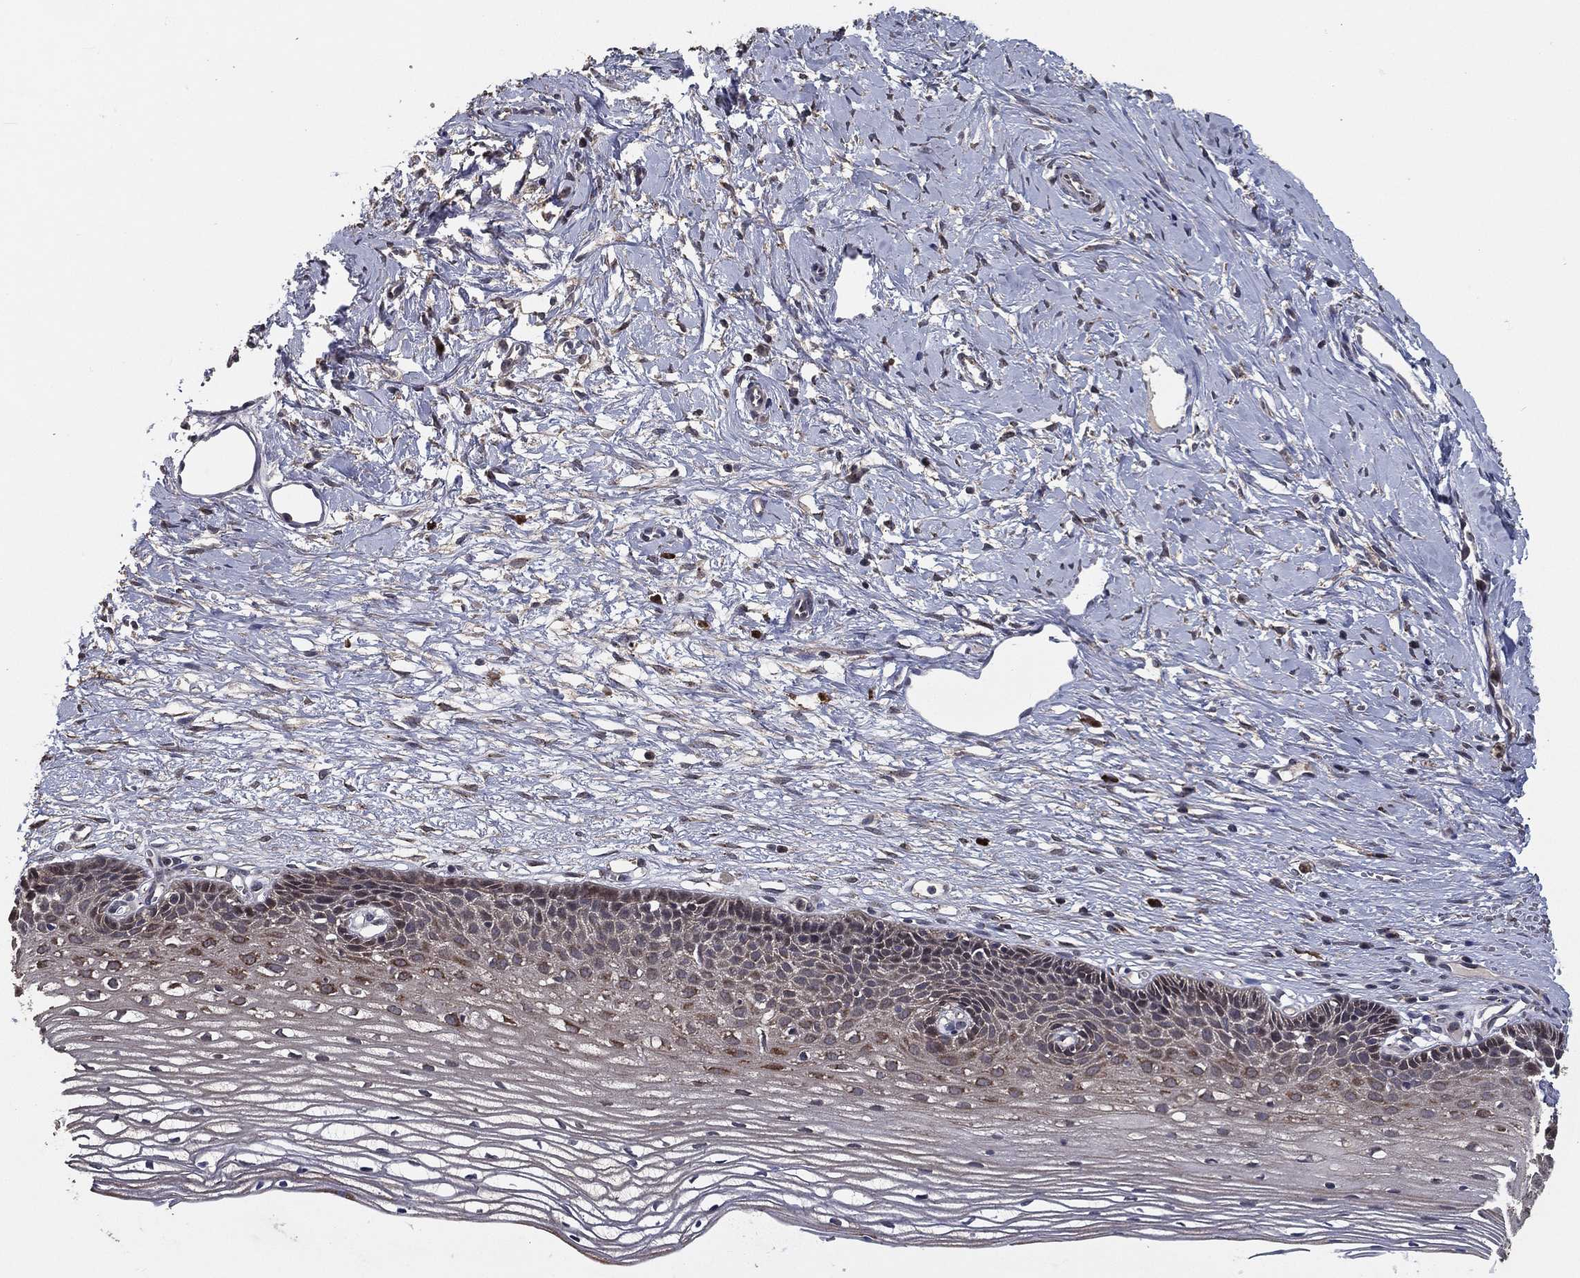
{"staining": {"intensity": "moderate", "quantity": "<25%", "location": "cytoplasmic/membranous,nuclear"}, "tissue": "cervix", "cell_type": "Squamous epithelial cells", "image_type": "normal", "snomed": [{"axis": "morphology", "description": "Normal tissue, NOS"}, {"axis": "topography", "description": "Cervix"}], "caption": "Squamous epithelial cells demonstrate low levels of moderate cytoplasmic/membranous,nuclear staining in approximately <25% of cells in benign cervix.", "gene": "PCNT", "patient": {"sex": "female", "age": 40}}